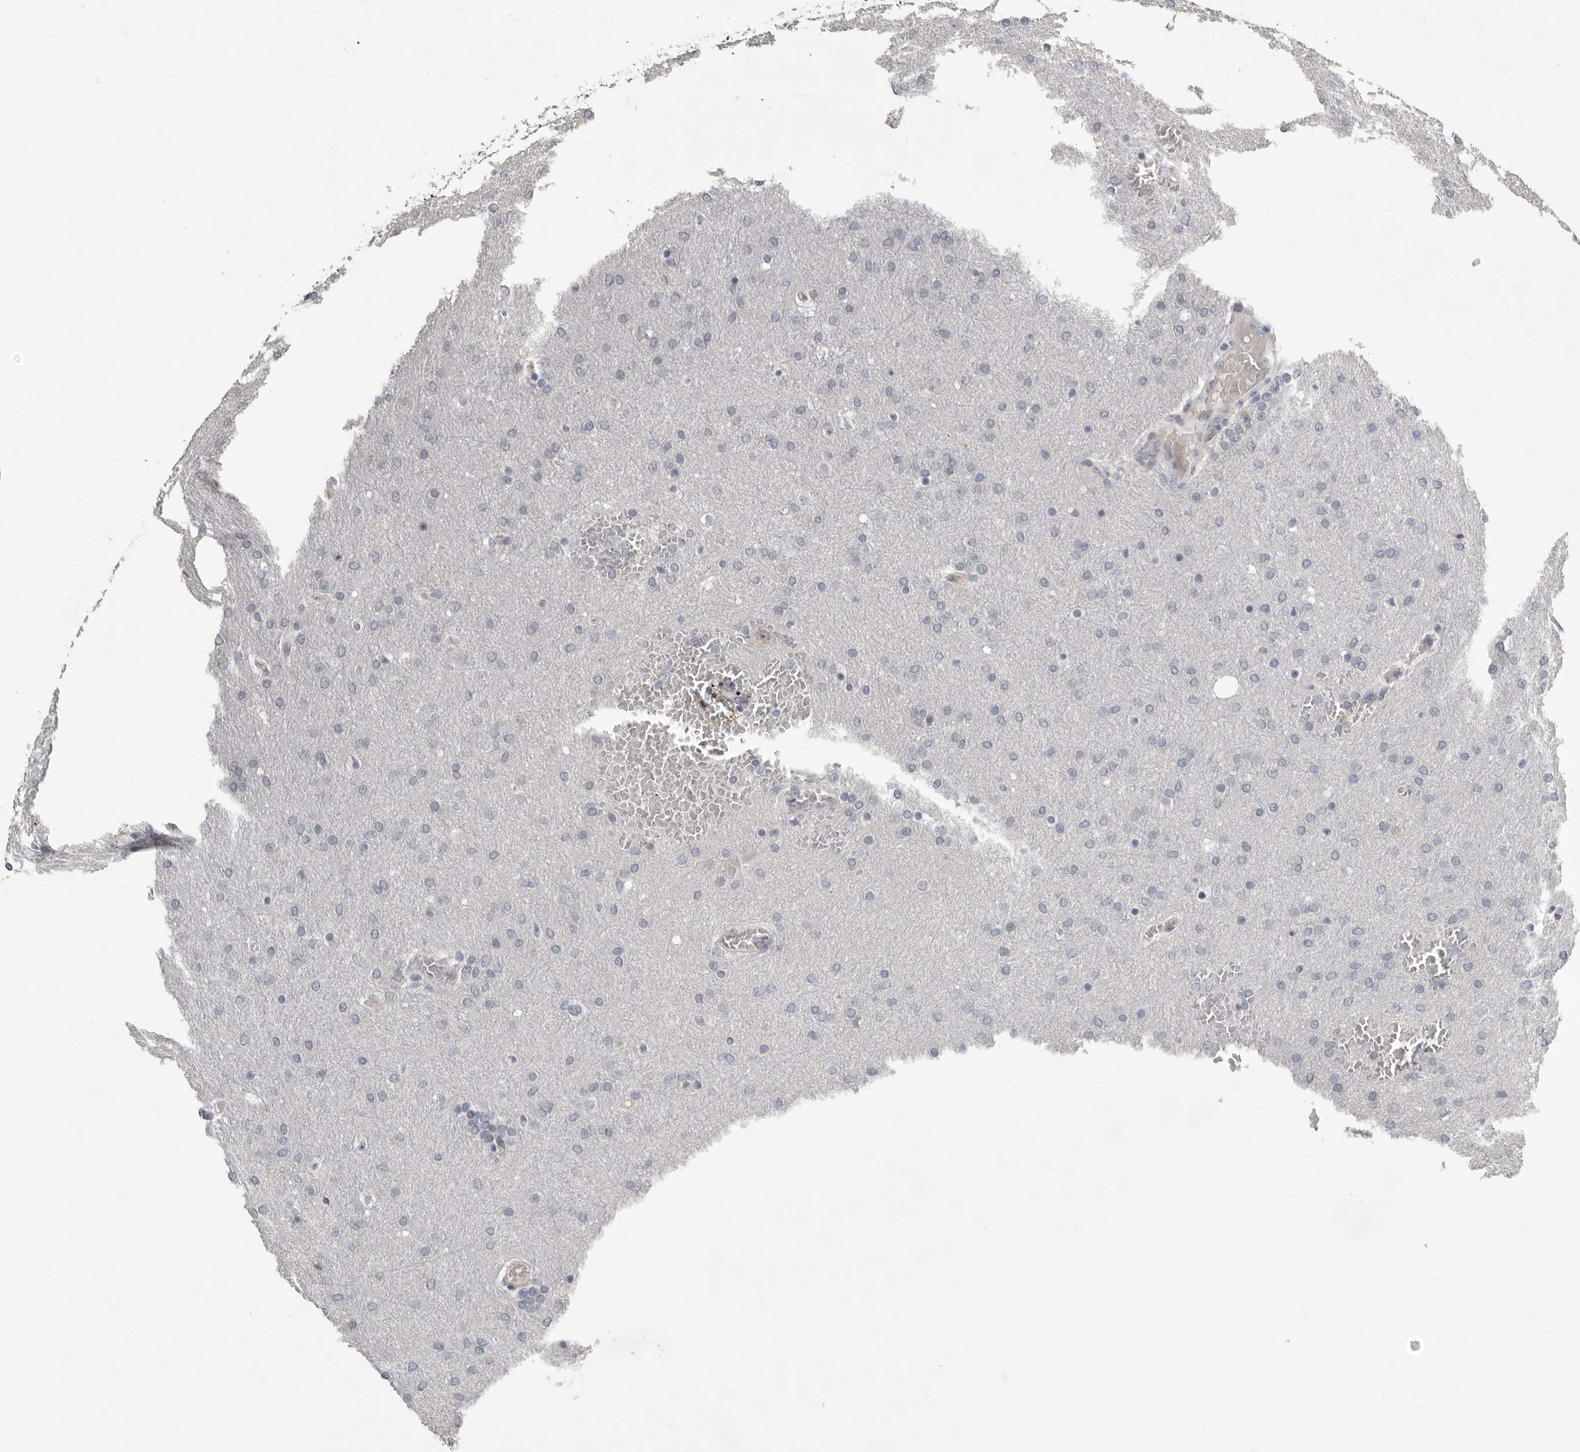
{"staining": {"intensity": "negative", "quantity": "none", "location": "none"}, "tissue": "glioma", "cell_type": "Tumor cells", "image_type": "cancer", "snomed": [{"axis": "morphology", "description": "Glioma, malignant, Low grade"}, {"axis": "topography", "description": "Brain"}], "caption": "Protein analysis of glioma reveals no significant expression in tumor cells.", "gene": "PCMTD1", "patient": {"sex": "female", "age": 37}}